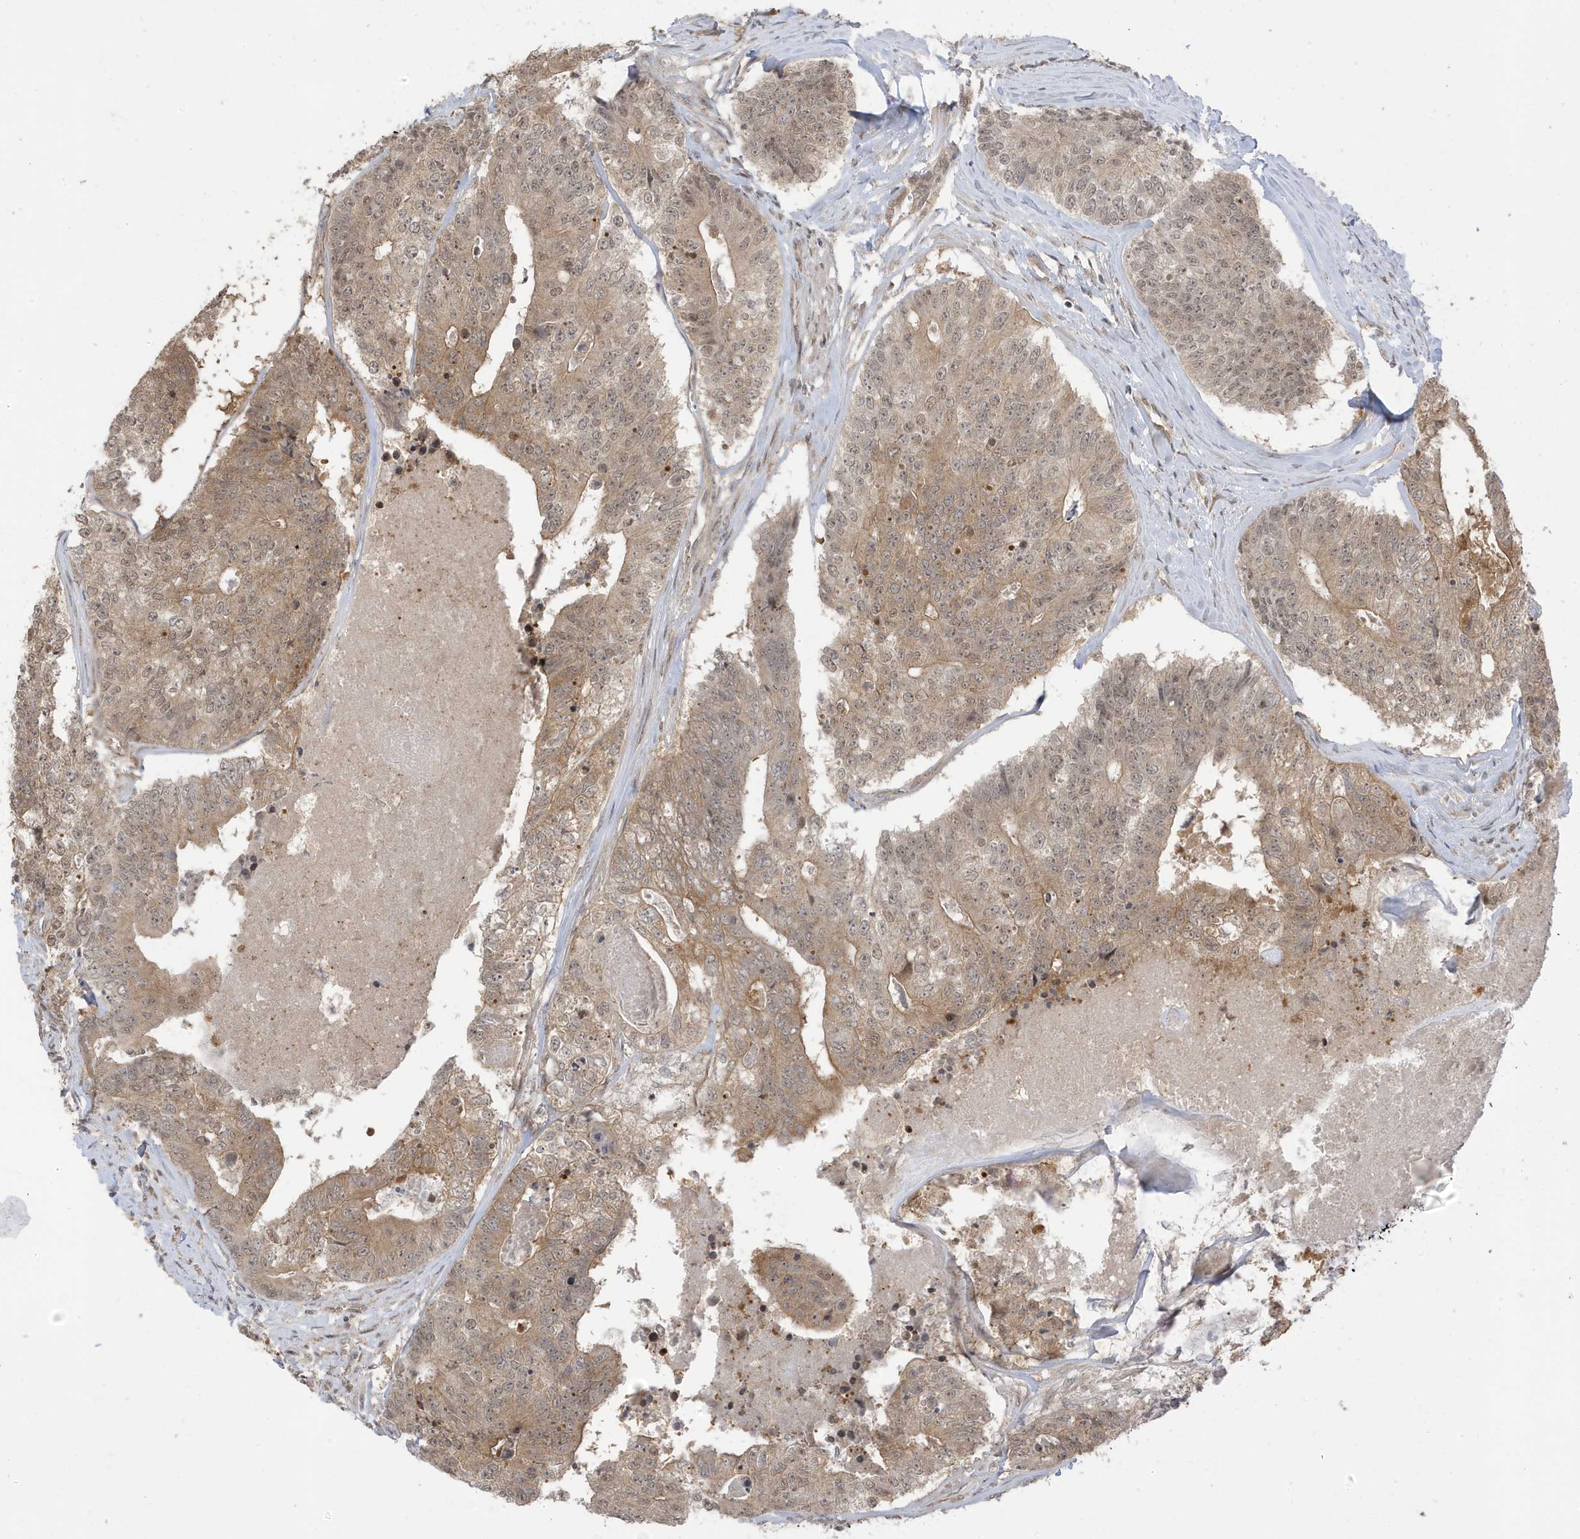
{"staining": {"intensity": "moderate", "quantity": ">75%", "location": "cytoplasmic/membranous,nuclear"}, "tissue": "colorectal cancer", "cell_type": "Tumor cells", "image_type": "cancer", "snomed": [{"axis": "morphology", "description": "Adenocarcinoma, NOS"}, {"axis": "topography", "description": "Colon"}], "caption": "An immunohistochemistry image of neoplastic tissue is shown. Protein staining in brown highlights moderate cytoplasmic/membranous and nuclear positivity in adenocarcinoma (colorectal) within tumor cells.", "gene": "TAB3", "patient": {"sex": "female", "age": 67}}